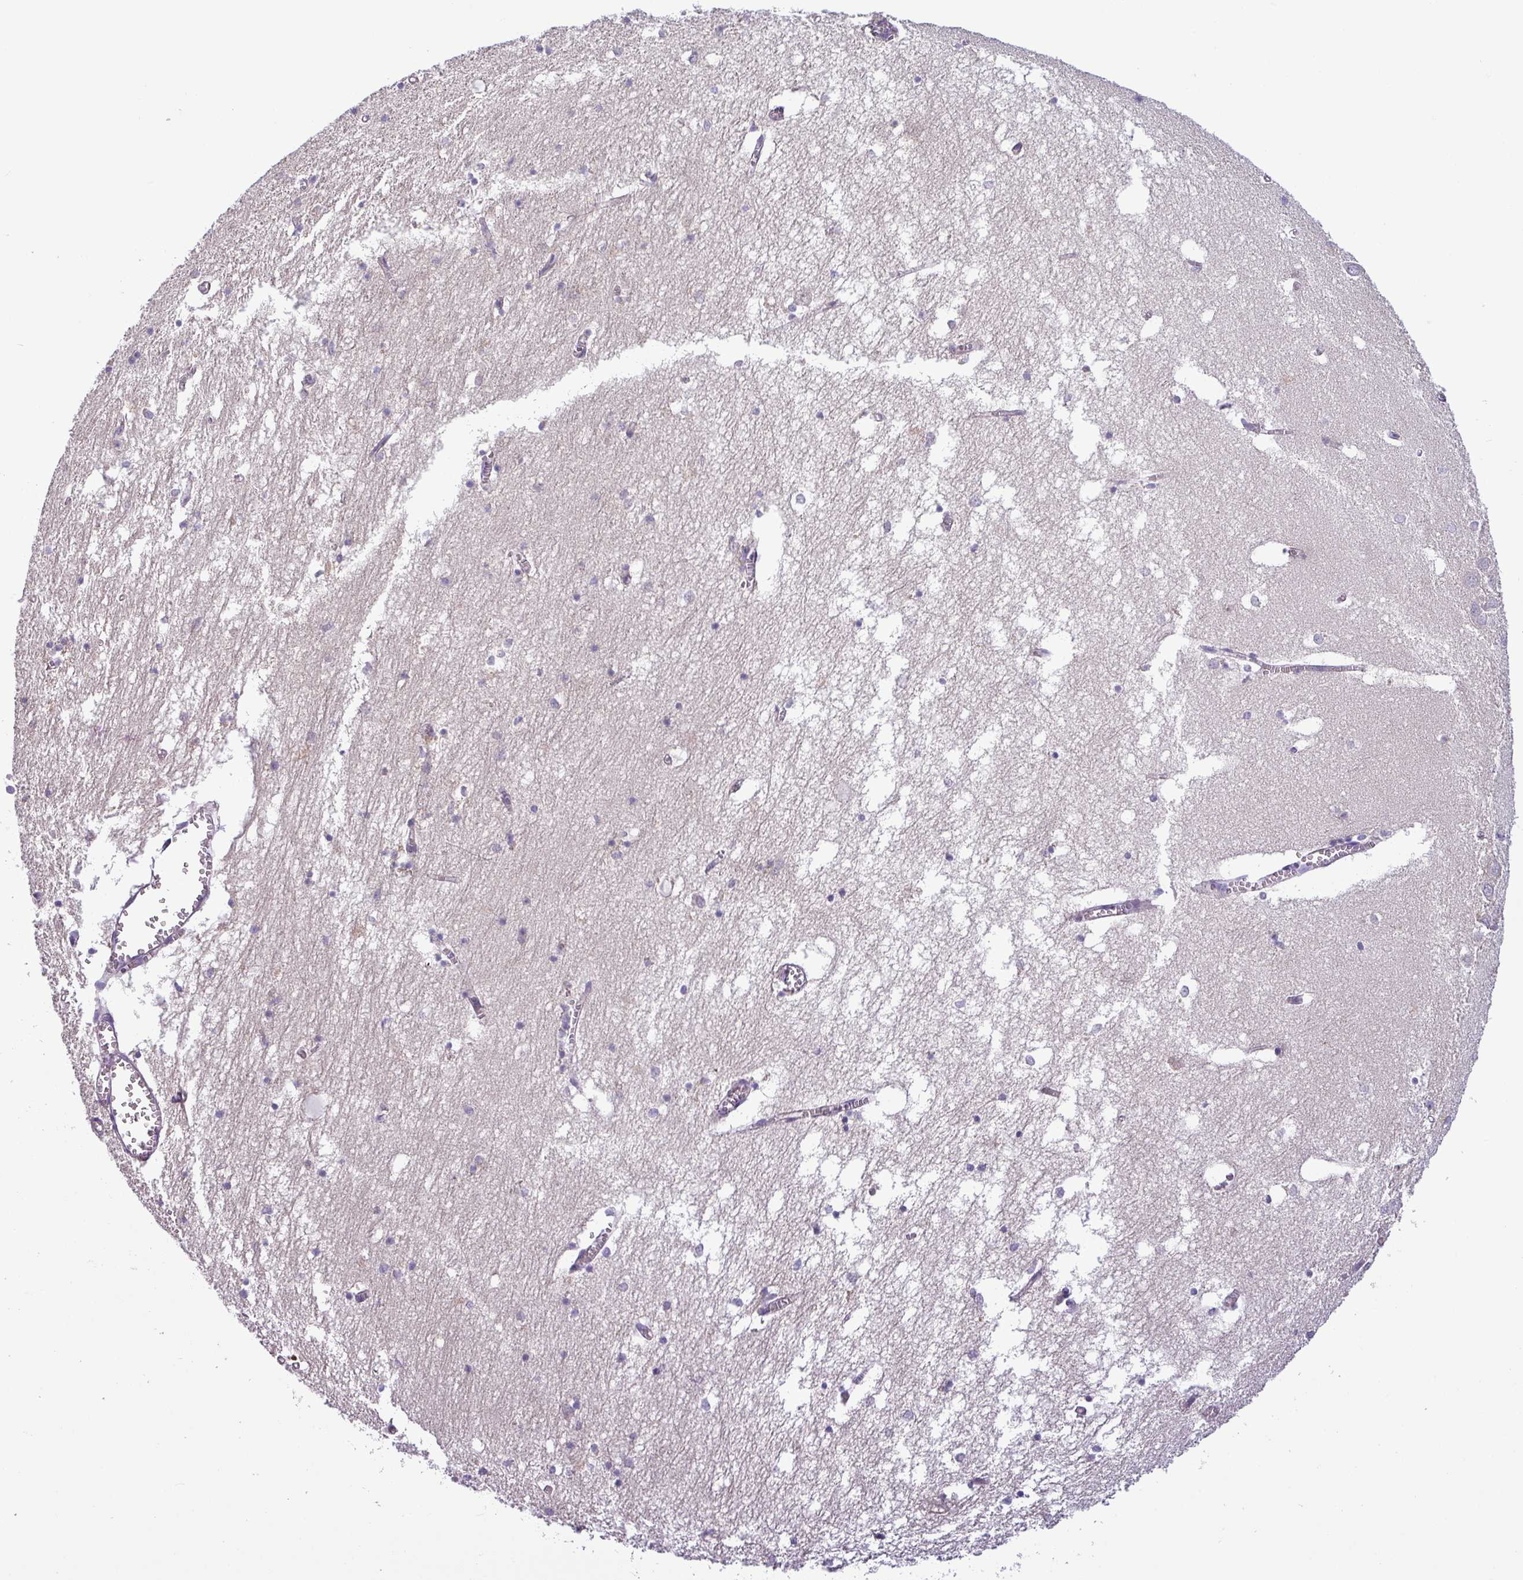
{"staining": {"intensity": "weak", "quantity": "<25%", "location": "cytoplasmic/membranous"}, "tissue": "hippocampus", "cell_type": "Glial cells", "image_type": "normal", "snomed": [{"axis": "morphology", "description": "Normal tissue, NOS"}, {"axis": "topography", "description": "Hippocampus"}], "caption": "Immunohistochemistry (IHC) of normal hippocampus exhibits no staining in glial cells.", "gene": "GALNT12", "patient": {"sex": "male", "age": 70}}